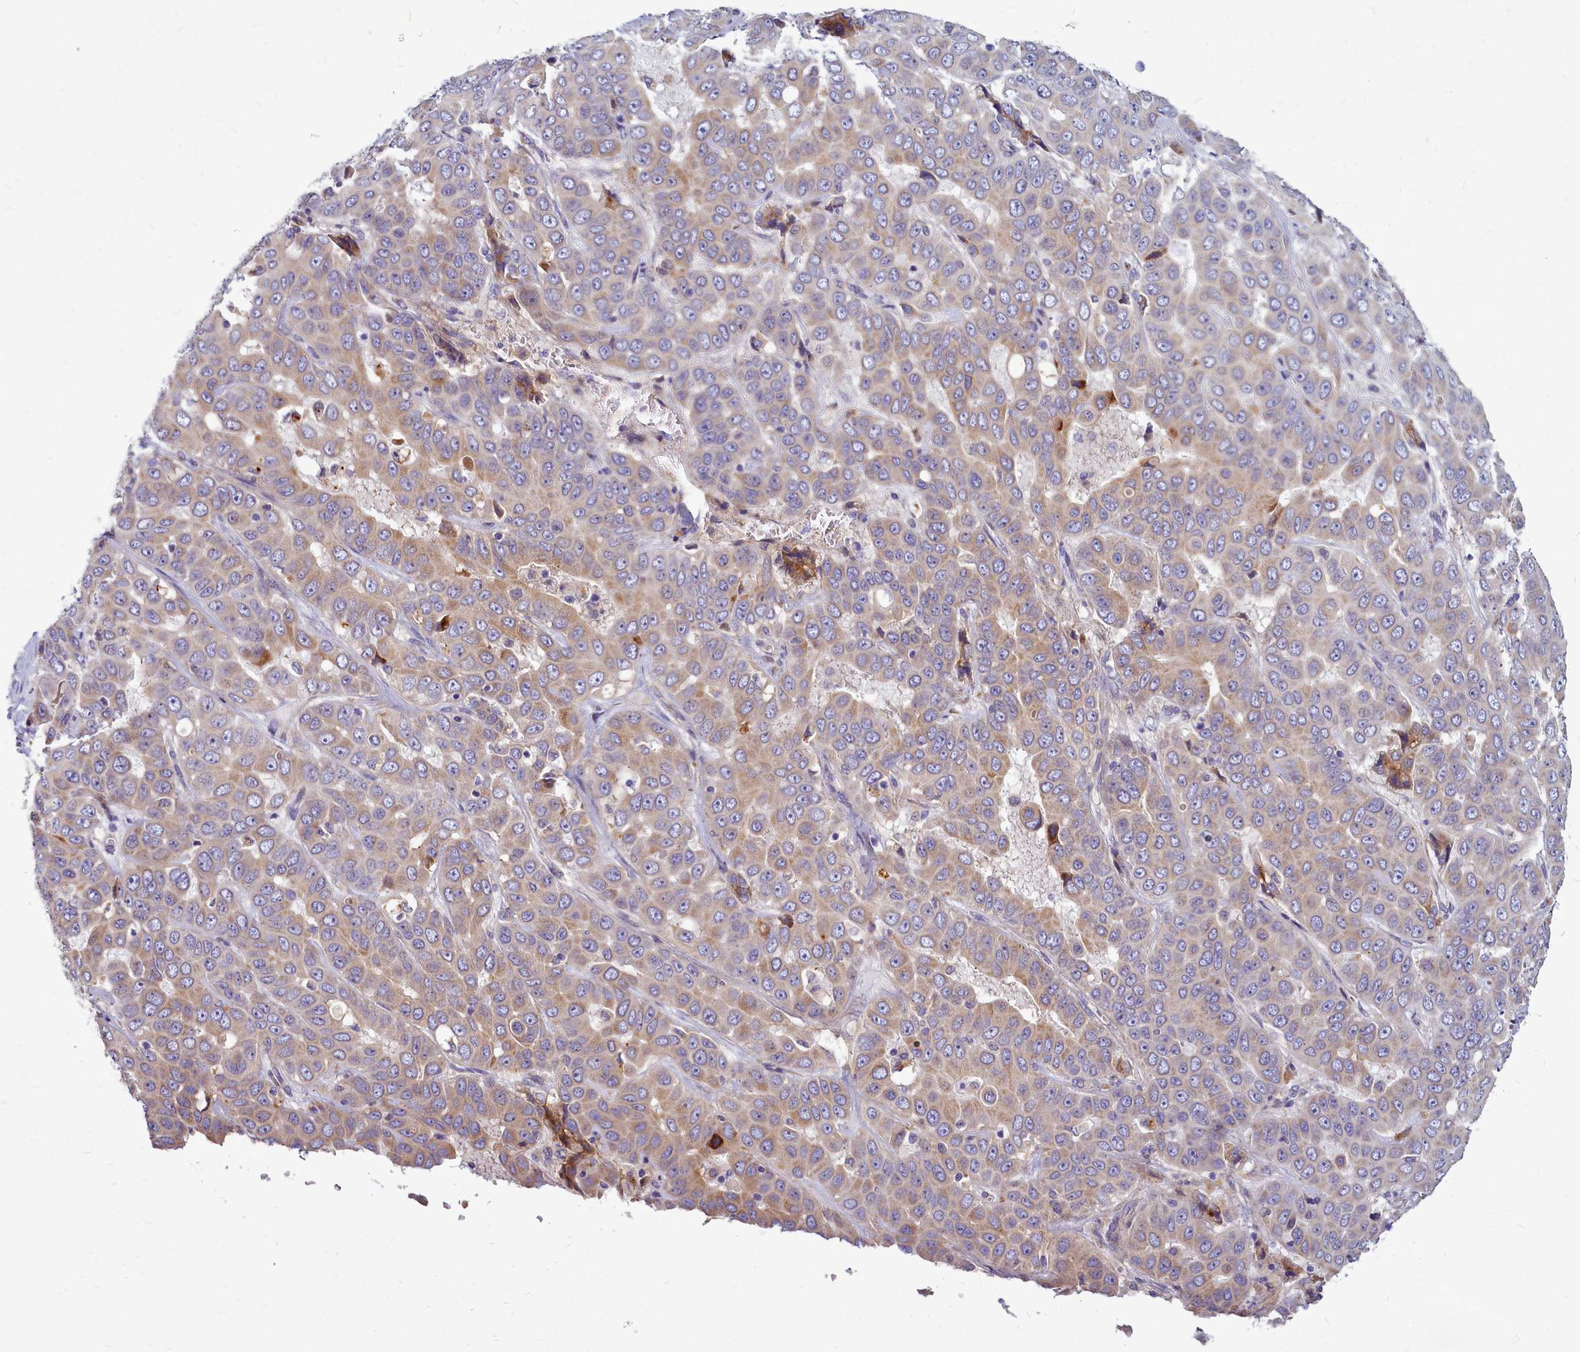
{"staining": {"intensity": "weak", "quantity": ">75%", "location": "cytoplasmic/membranous"}, "tissue": "liver cancer", "cell_type": "Tumor cells", "image_type": "cancer", "snomed": [{"axis": "morphology", "description": "Cholangiocarcinoma"}, {"axis": "topography", "description": "Liver"}], "caption": "Protein staining exhibits weak cytoplasmic/membranous expression in about >75% of tumor cells in liver cholangiocarcinoma.", "gene": "SMPD4", "patient": {"sex": "female", "age": 52}}